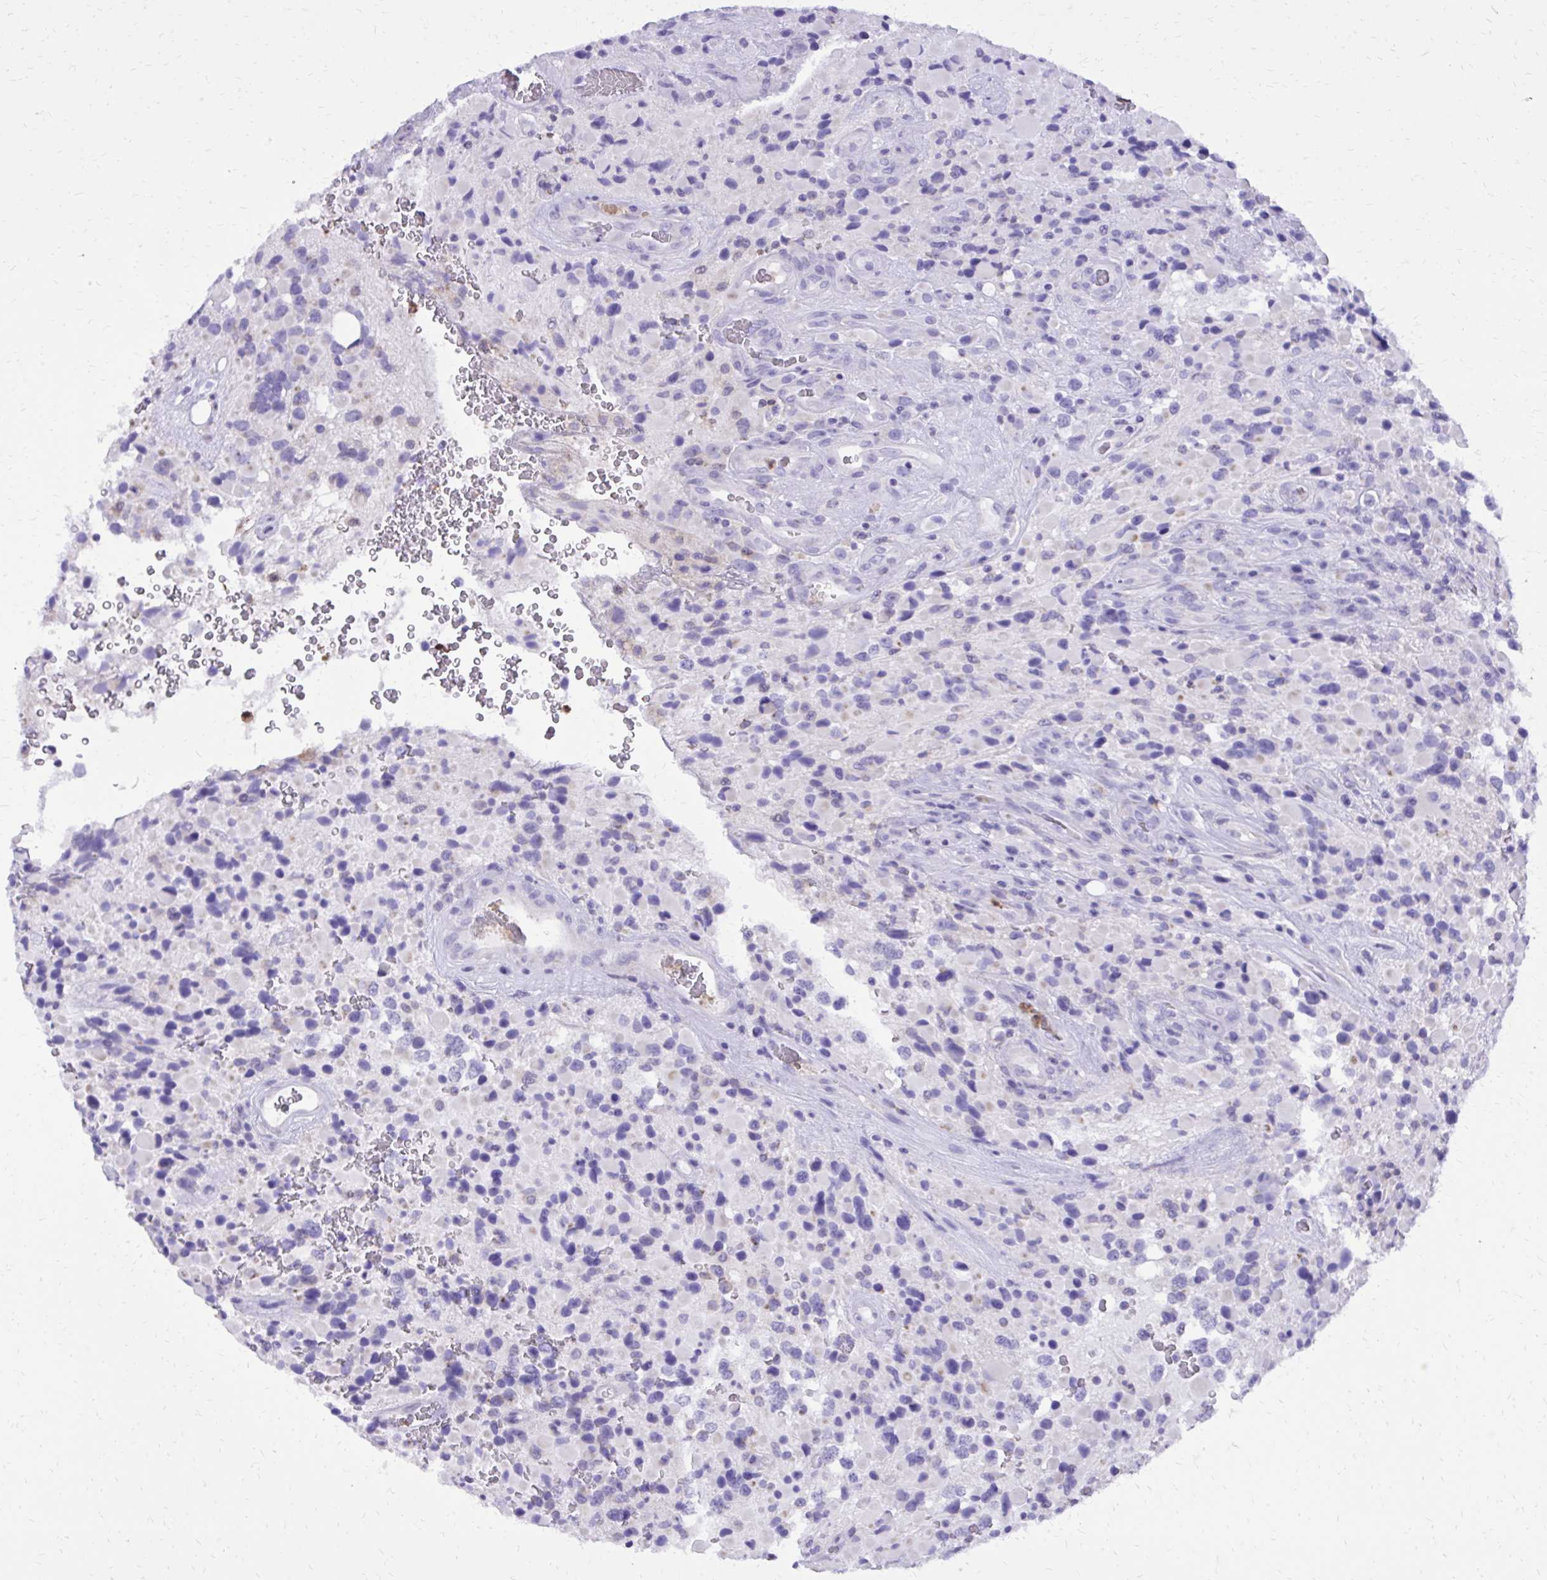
{"staining": {"intensity": "negative", "quantity": "none", "location": "none"}, "tissue": "glioma", "cell_type": "Tumor cells", "image_type": "cancer", "snomed": [{"axis": "morphology", "description": "Glioma, malignant, High grade"}, {"axis": "topography", "description": "Brain"}], "caption": "An IHC photomicrograph of malignant glioma (high-grade) is shown. There is no staining in tumor cells of malignant glioma (high-grade).", "gene": "CAT", "patient": {"sex": "female", "age": 40}}